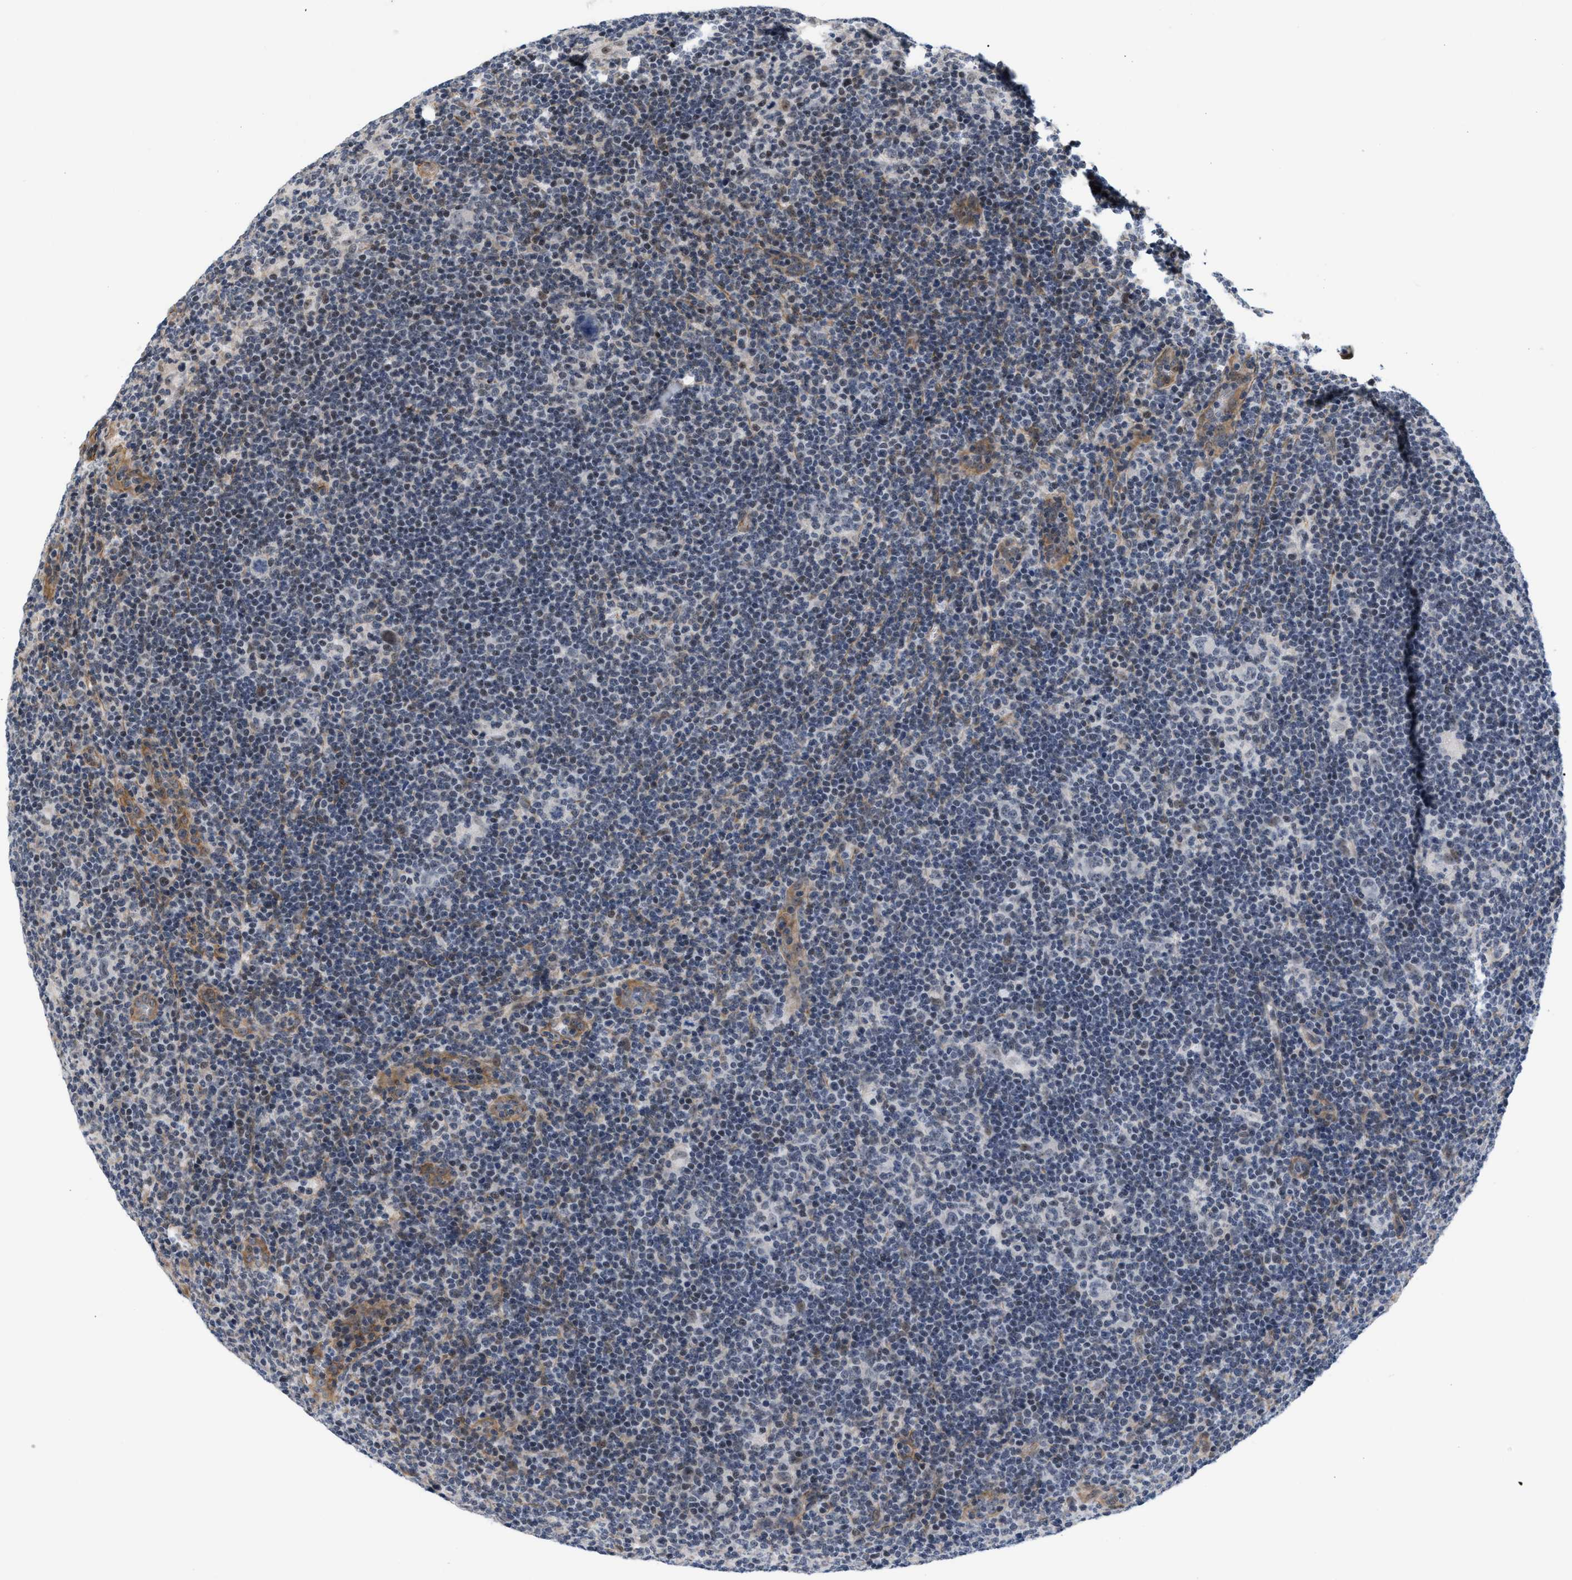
{"staining": {"intensity": "negative", "quantity": "none", "location": "none"}, "tissue": "lymphoma", "cell_type": "Tumor cells", "image_type": "cancer", "snomed": [{"axis": "morphology", "description": "Hodgkin's disease, NOS"}, {"axis": "topography", "description": "Lymph node"}], "caption": "This is an immunohistochemistry image of human lymphoma. There is no expression in tumor cells.", "gene": "GPRASP2", "patient": {"sex": "female", "age": 57}}